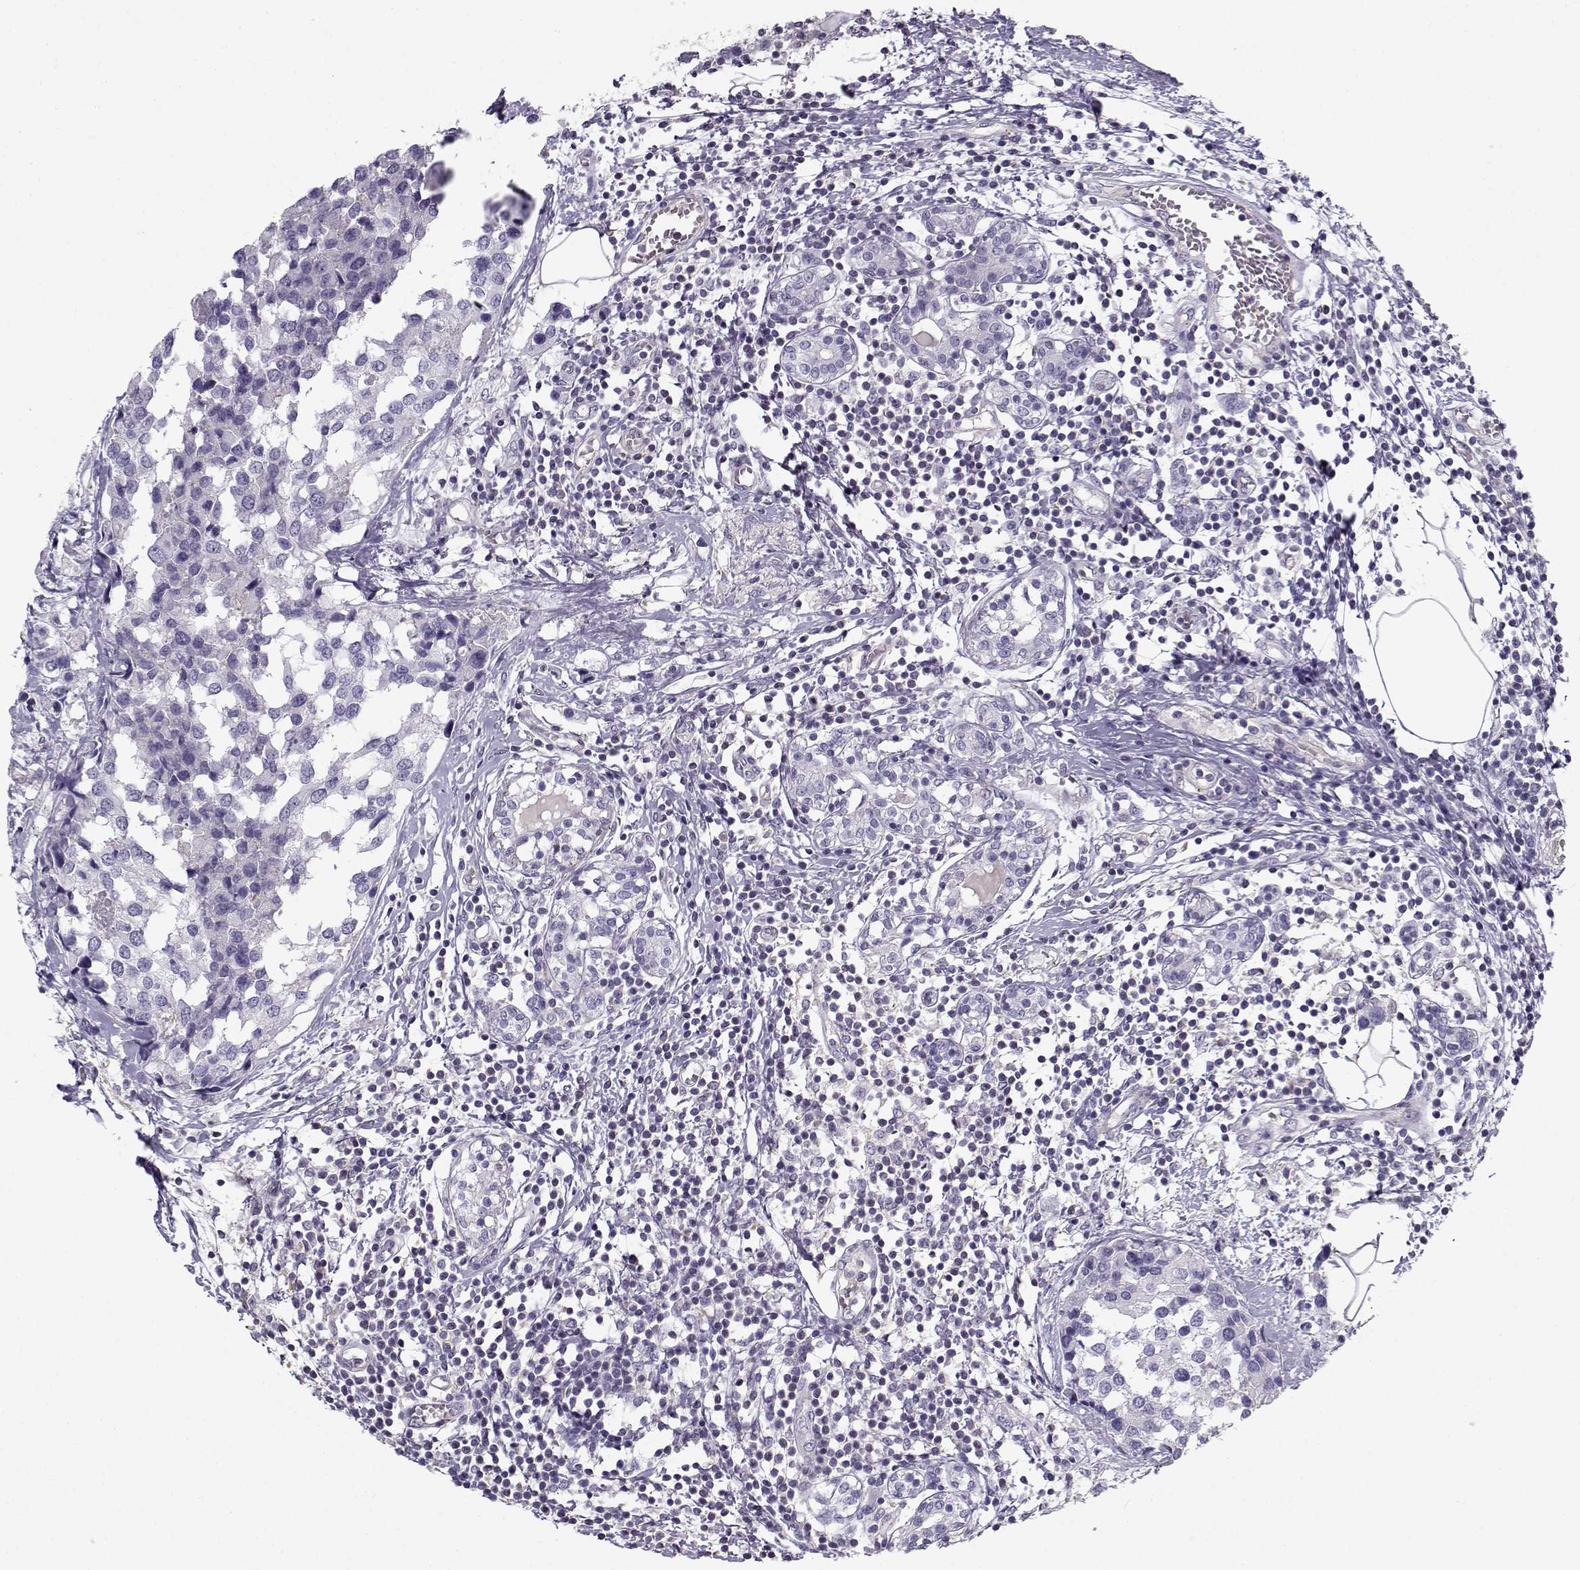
{"staining": {"intensity": "negative", "quantity": "none", "location": "none"}, "tissue": "breast cancer", "cell_type": "Tumor cells", "image_type": "cancer", "snomed": [{"axis": "morphology", "description": "Lobular carcinoma"}, {"axis": "topography", "description": "Breast"}], "caption": "A photomicrograph of human breast cancer is negative for staining in tumor cells.", "gene": "MYO1A", "patient": {"sex": "female", "age": 59}}